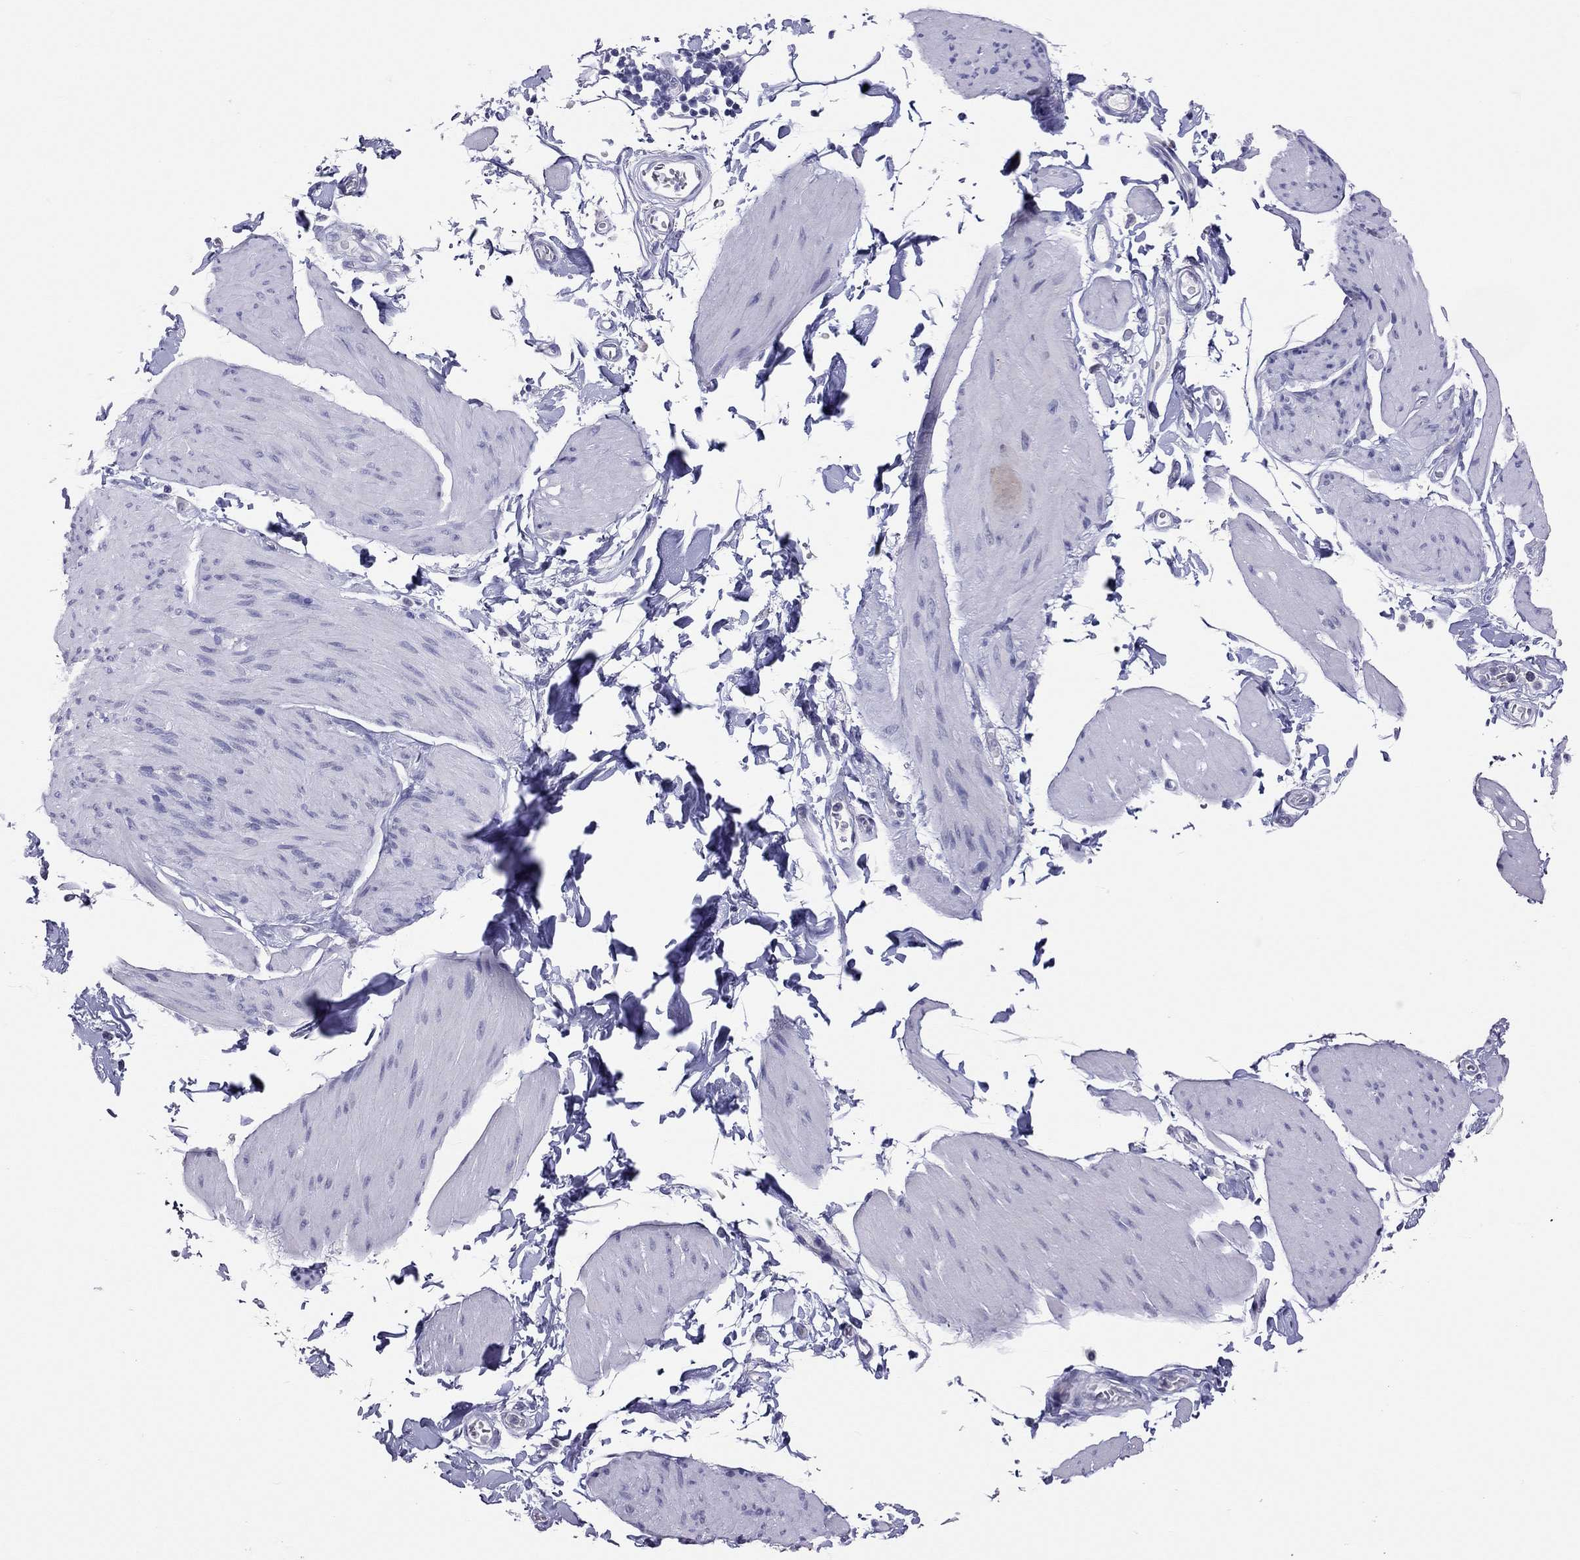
{"staining": {"intensity": "negative", "quantity": "none", "location": "none"}, "tissue": "smooth muscle", "cell_type": "Smooth muscle cells", "image_type": "normal", "snomed": [{"axis": "morphology", "description": "Normal tissue, NOS"}, {"axis": "topography", "description": "Adipose tissue"}, {"axis": "topography", "description": "Smooth muscle"}, {"axis": "topography", "description": "Peripheral nerve tissue"}], "caption": "A photomicrograph of smooth muscle stained for a protein reveals no brown staining in smooth muscle cells.", "gene": "JHY", "patient": {"sex": "male", "age": 83}}